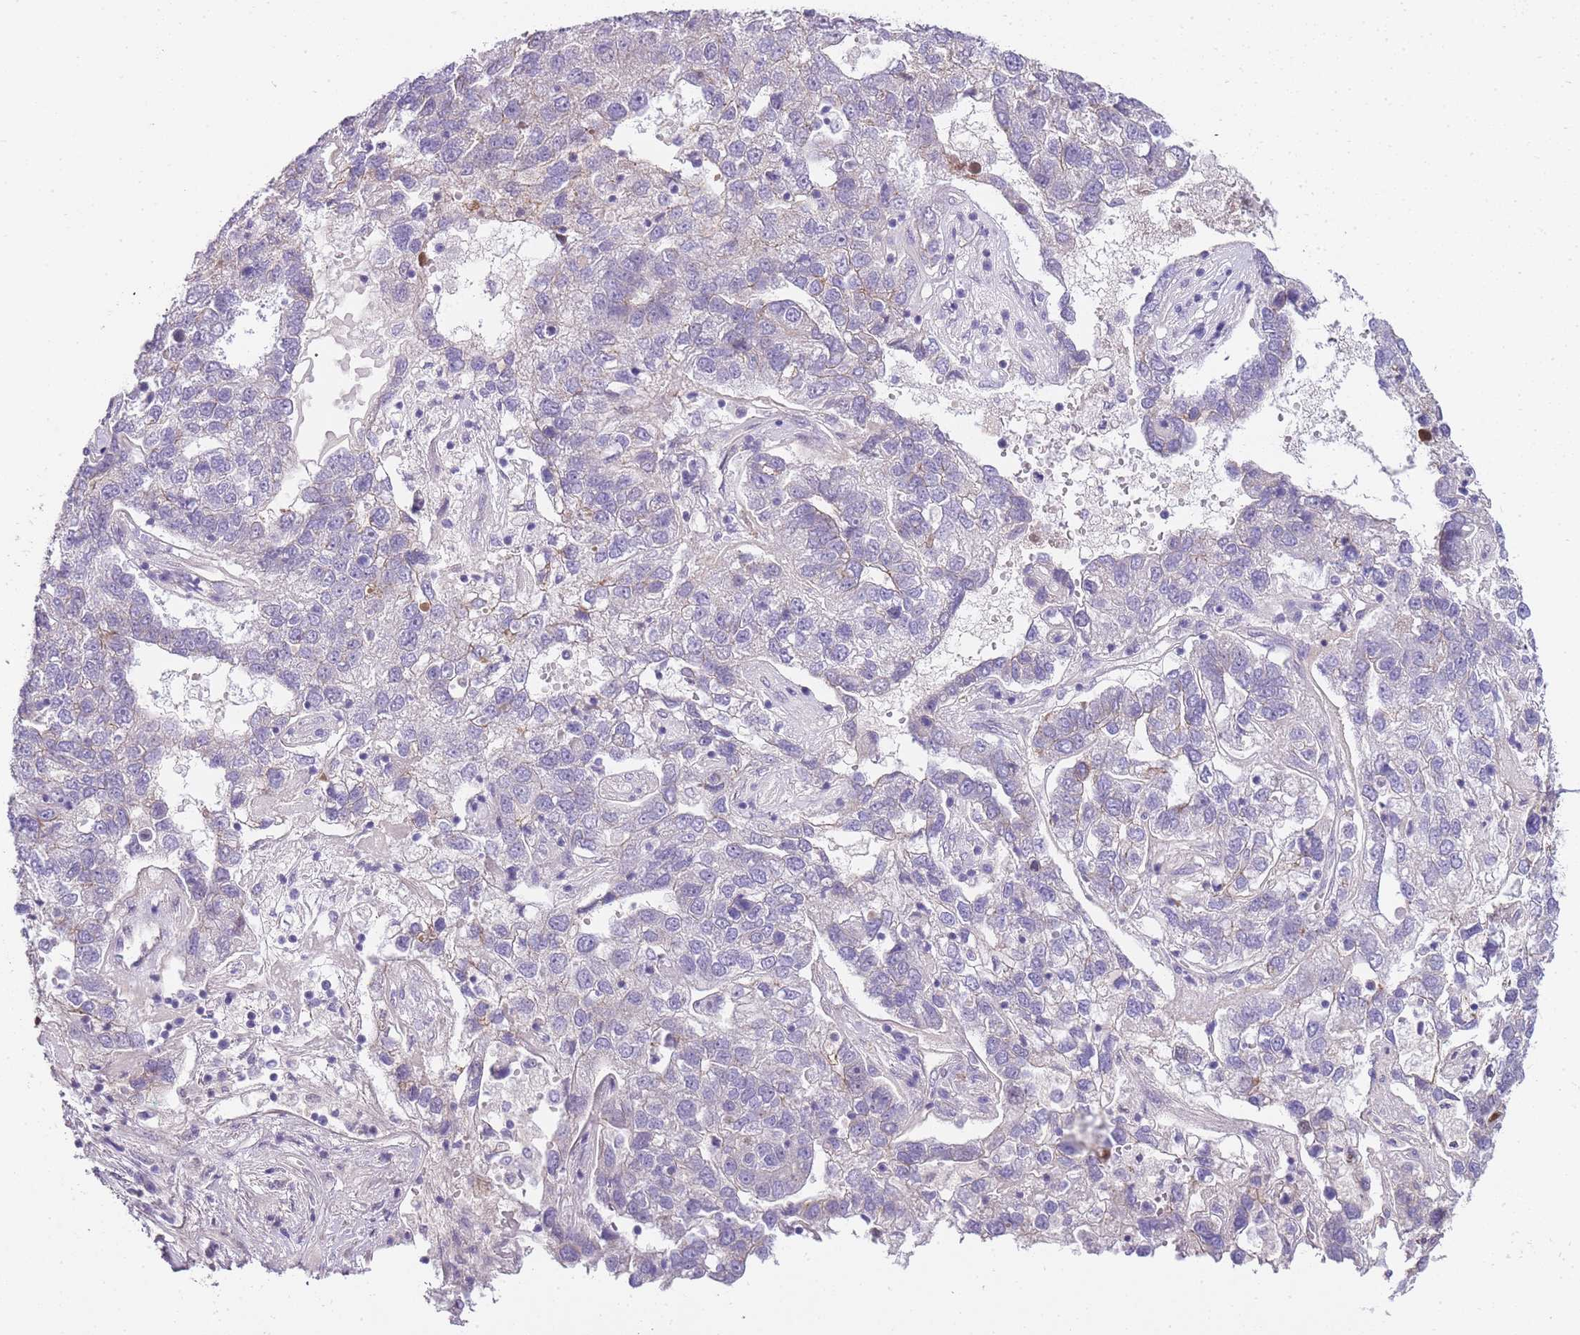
{"staining": {"intensity": "negative", "quantity": "none", "location": "none"}, "tissue": "pancreatic cancer", "cell_type": "Tumor cells", "image_type": "cancer", "snomed": [{"axis": "morphology", "description": "Adenocarcinoma, NOS"}, {"axis": "topography", "description": "Pancreas"}], "caption": "The photomicrograph reveals no significant expression in tumor cells of adenocarcinoma (pancreatic).", "gene": "CLBA1", "patient": {"sex": "female", "age": 61}}